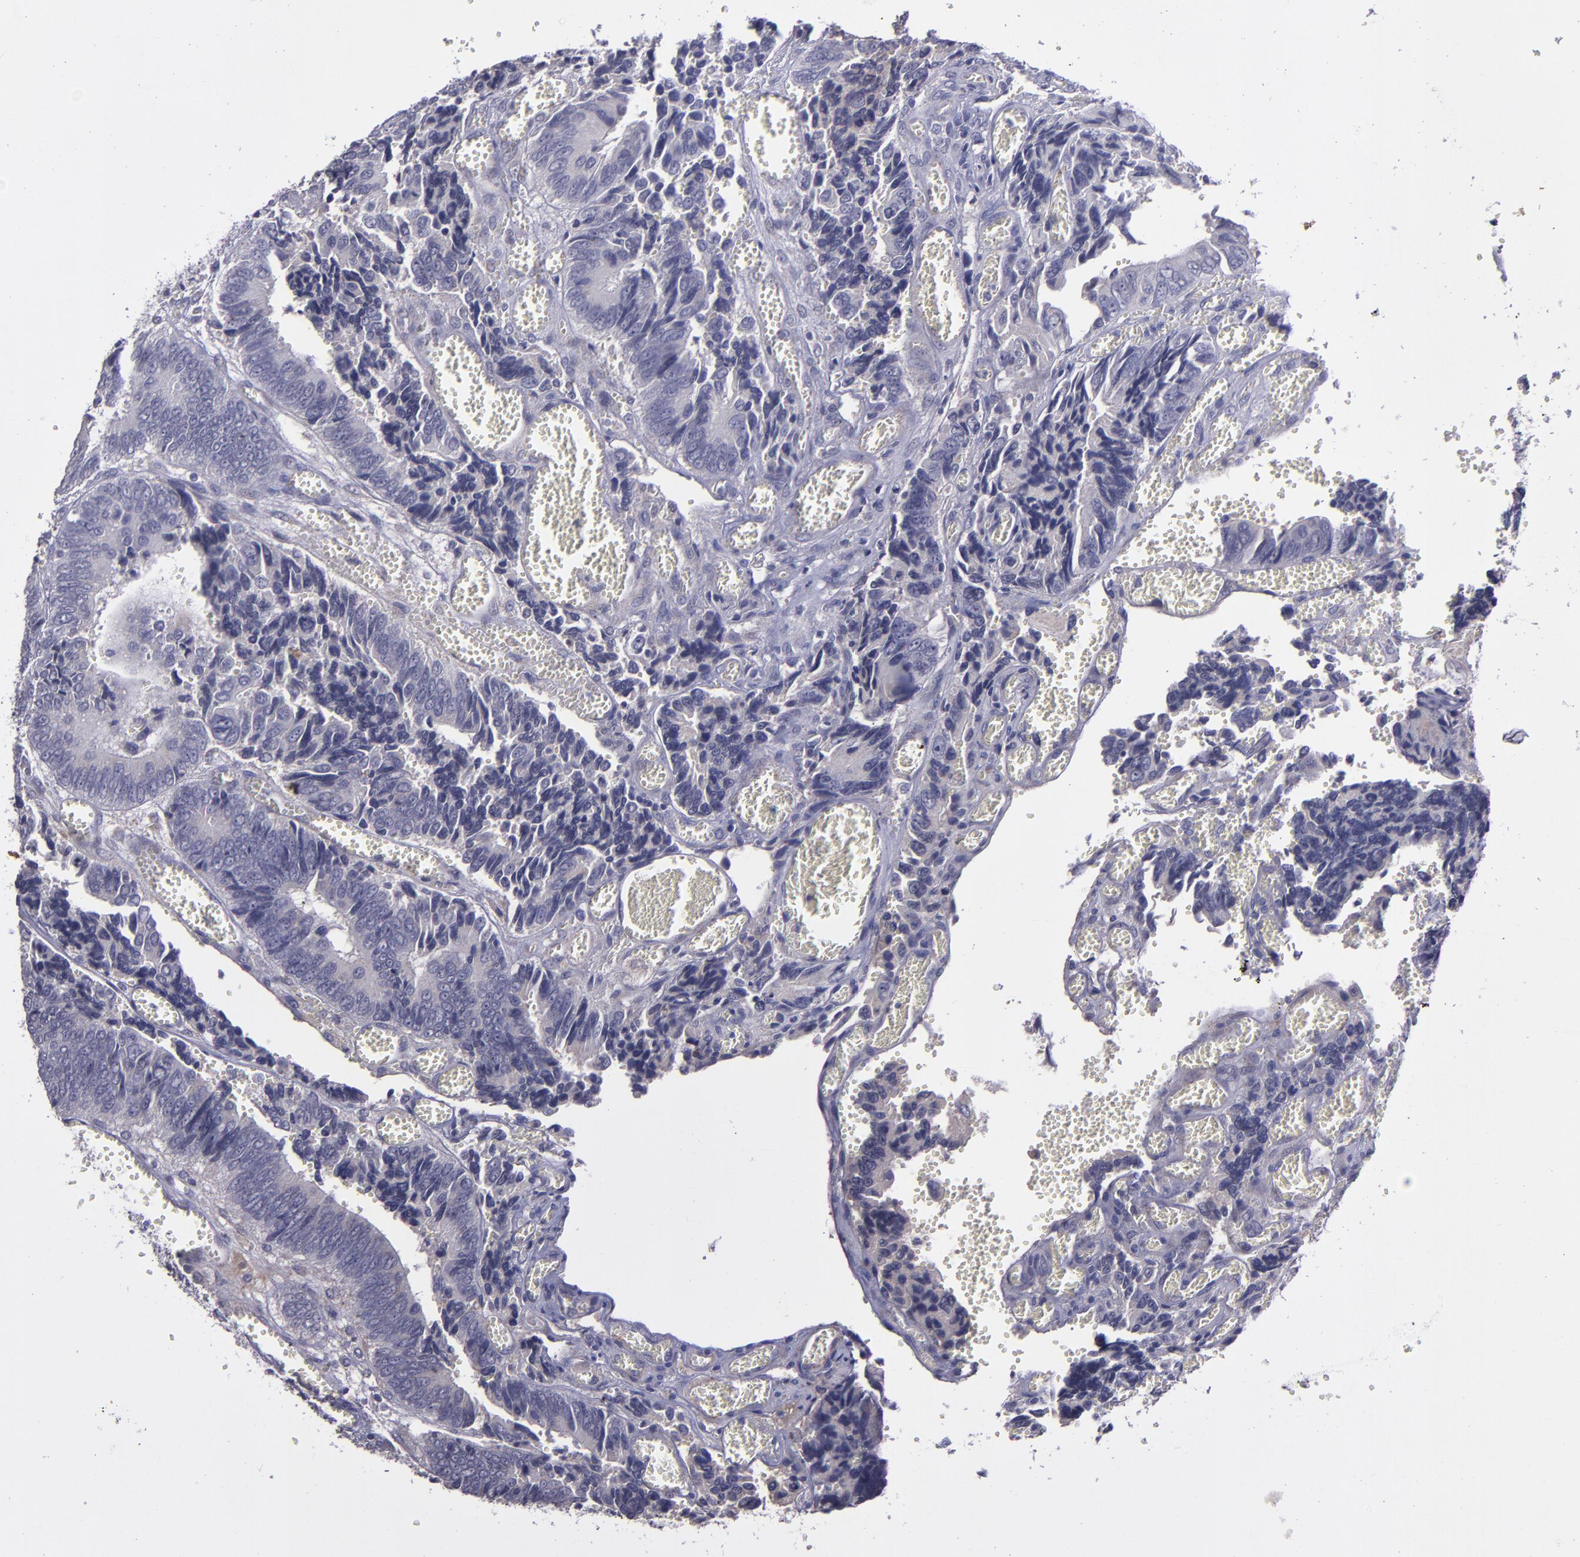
{"staining": {"intensity": "negative", "quantity": "none", "location": "none"}, "tissue": "colorectal cancer", "cell_type": "Tumor cells", "image_type": "cancer", "snomed": [{"axis": "morphology", "description": "Adenocarcinoma, NOS"}, {"axis": "topography", "description": "Colon"}], "caption": "High magnification brightfield microscopy of colorectal cancer stained with DAB (3,3'-diaminobenzidine) (brown) and counterstained with hematoxylin (blue): tumor cells show no significant positivity.", "gene": "MASP1", "patient": {"sex": "male", "age": 72}}